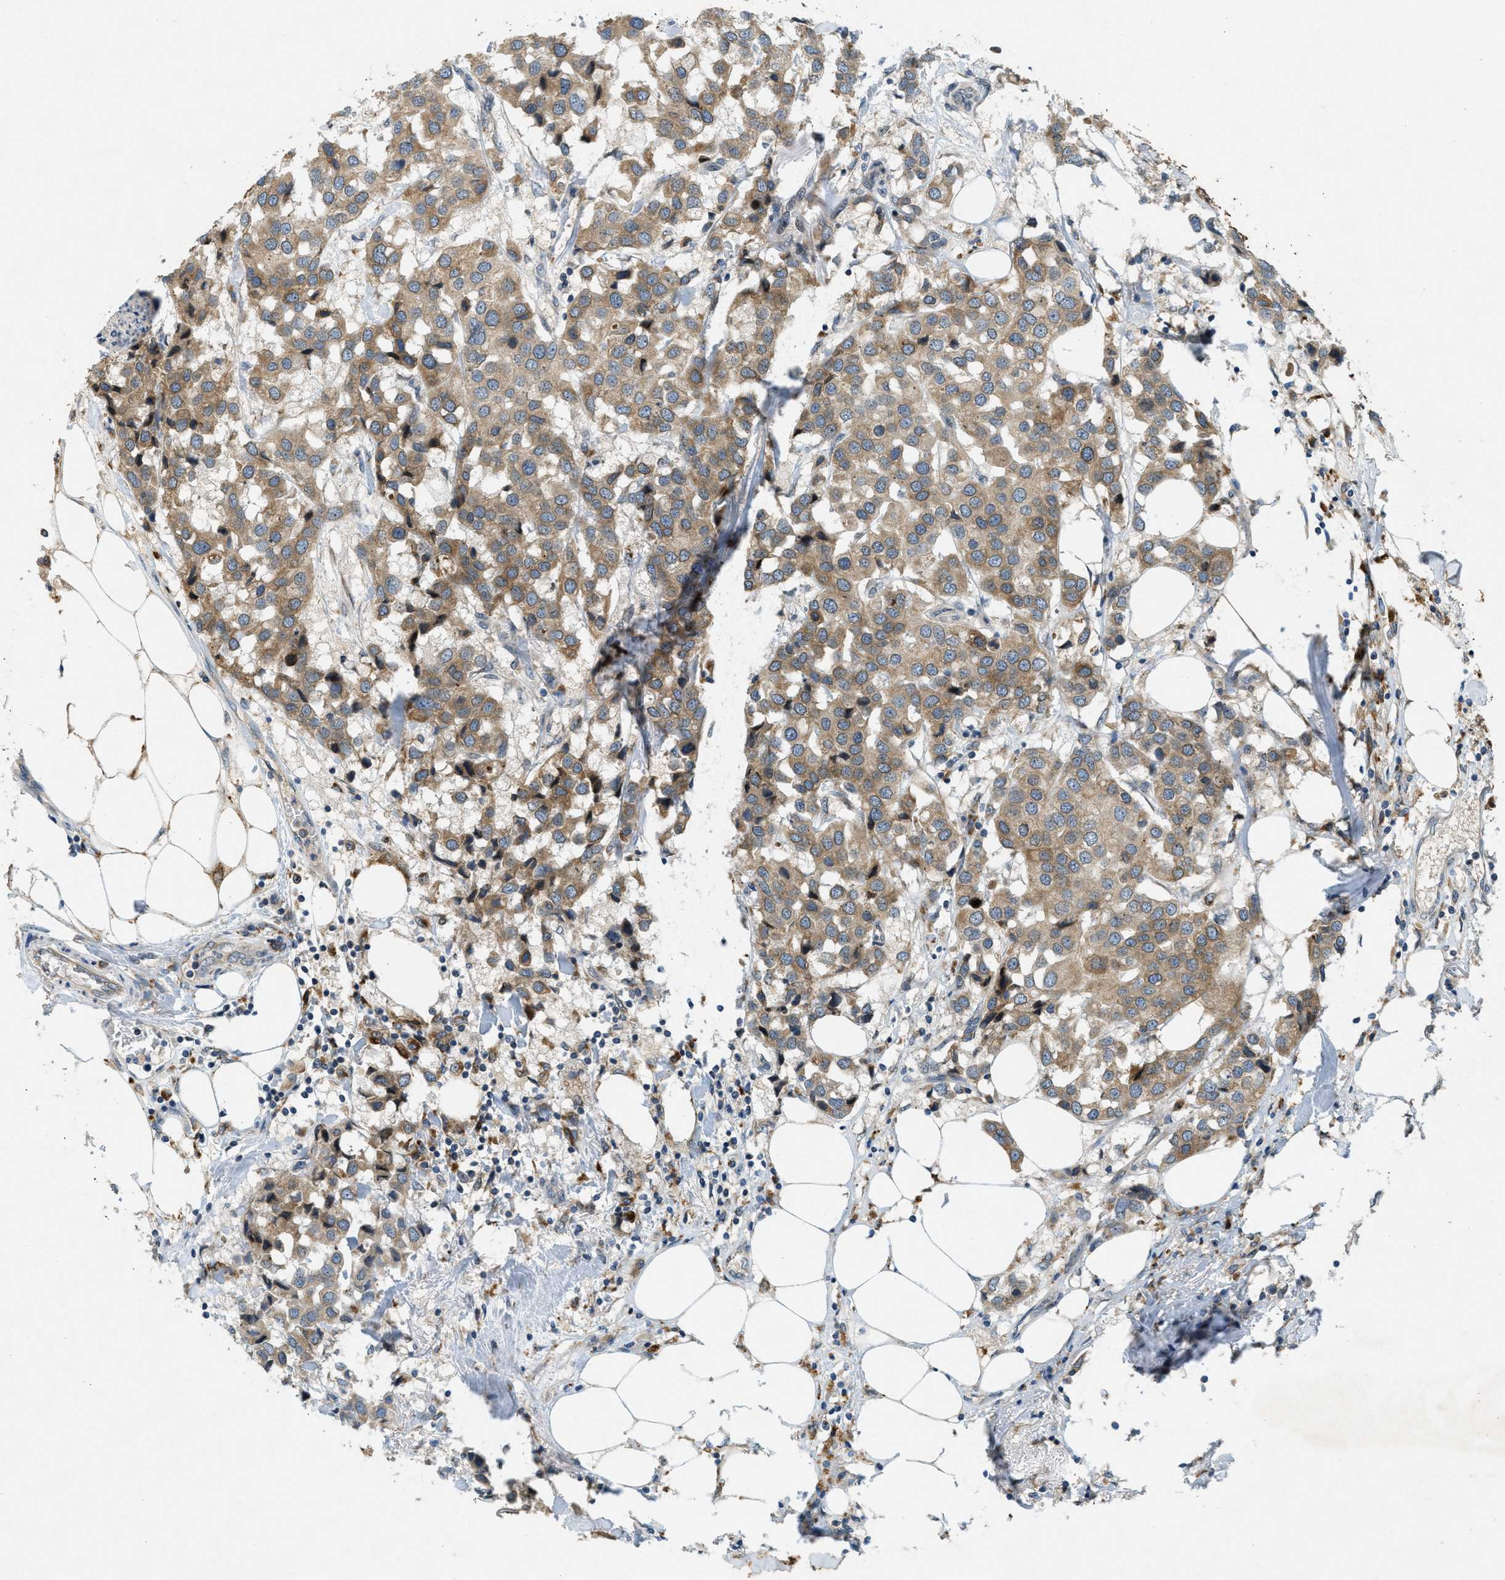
{"staining": {"intensity": "moderate", "quantity": ">75%", "location": "cytoplasmic/membranous"}, "tissue": "breast cancer", "cell_type": "Tumor cells", "image_type": "cancer", "snomed": [{"axis": "morphology", "description": "Duct carcinoma"}, {"axis": "topography", "description": "Breast"}], "caption": "Protein analysis of breast cancer (invasive ductal carcinoma) tissue exhibits moderate cytoplasmic/membranous positivity in about >75% of tumor cells.", "gene": "SIGMAR1", "patient": {"sex": "female", "age": 80}}